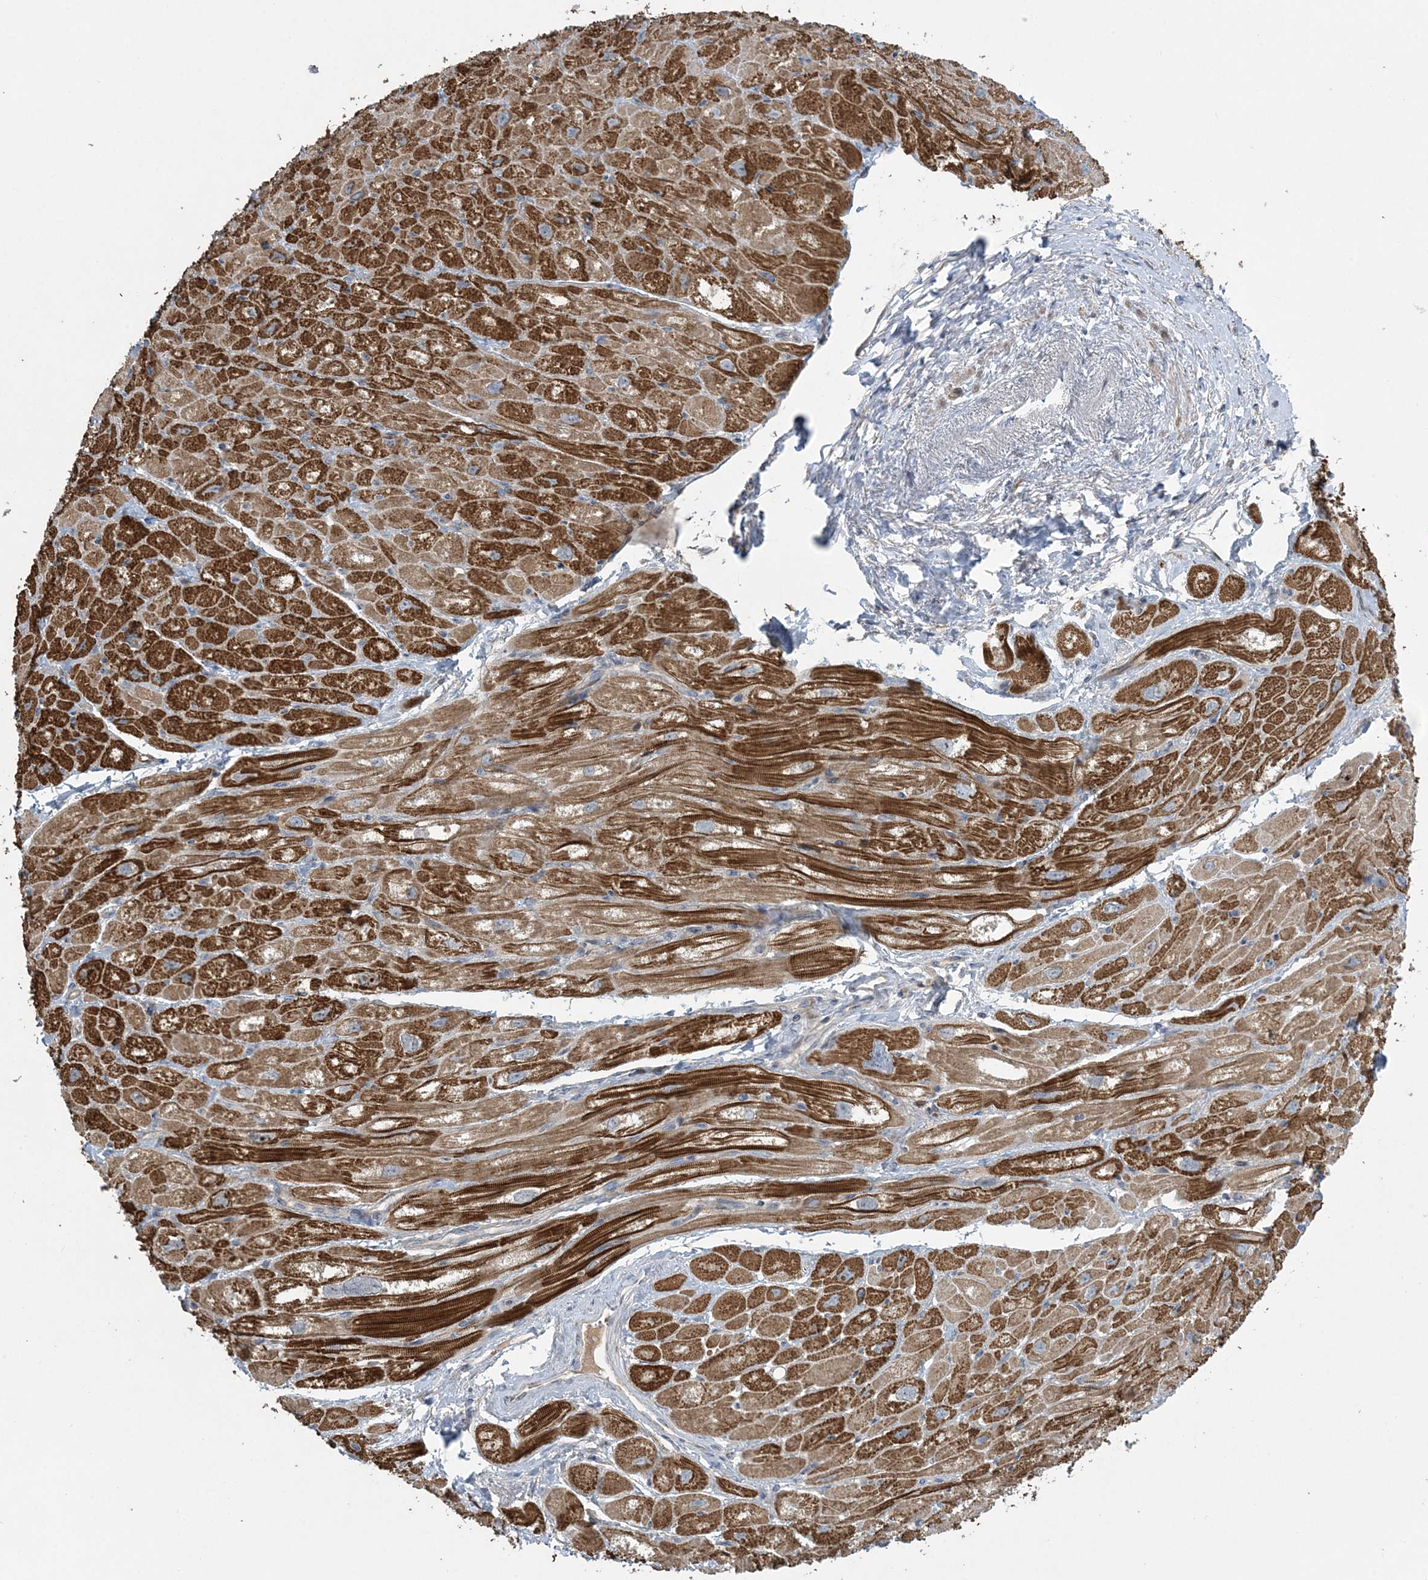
{"staining": {"intensity": "strong", "quantity": "25%-75%", "location": "cytoplasmic/membranous"}, "tissue": "heart muscle", "cell_type": "Cardiomyocytes", "image_type": "normal", "snomed": [{"axis": "morphology", "description": "Normal tissue, NOS"}, {"axis": "topography", "description": "Heart"}], "caption": "Immunohistochemistry (IHC) of unremarkable heart muscle demonstrates high levels of strong cytoplasmic/membranous positivity in about 25%-75% of cardiomyocytes.", "gene": "SLC4A10", "patient": {"sex": "male", "age": 50}}